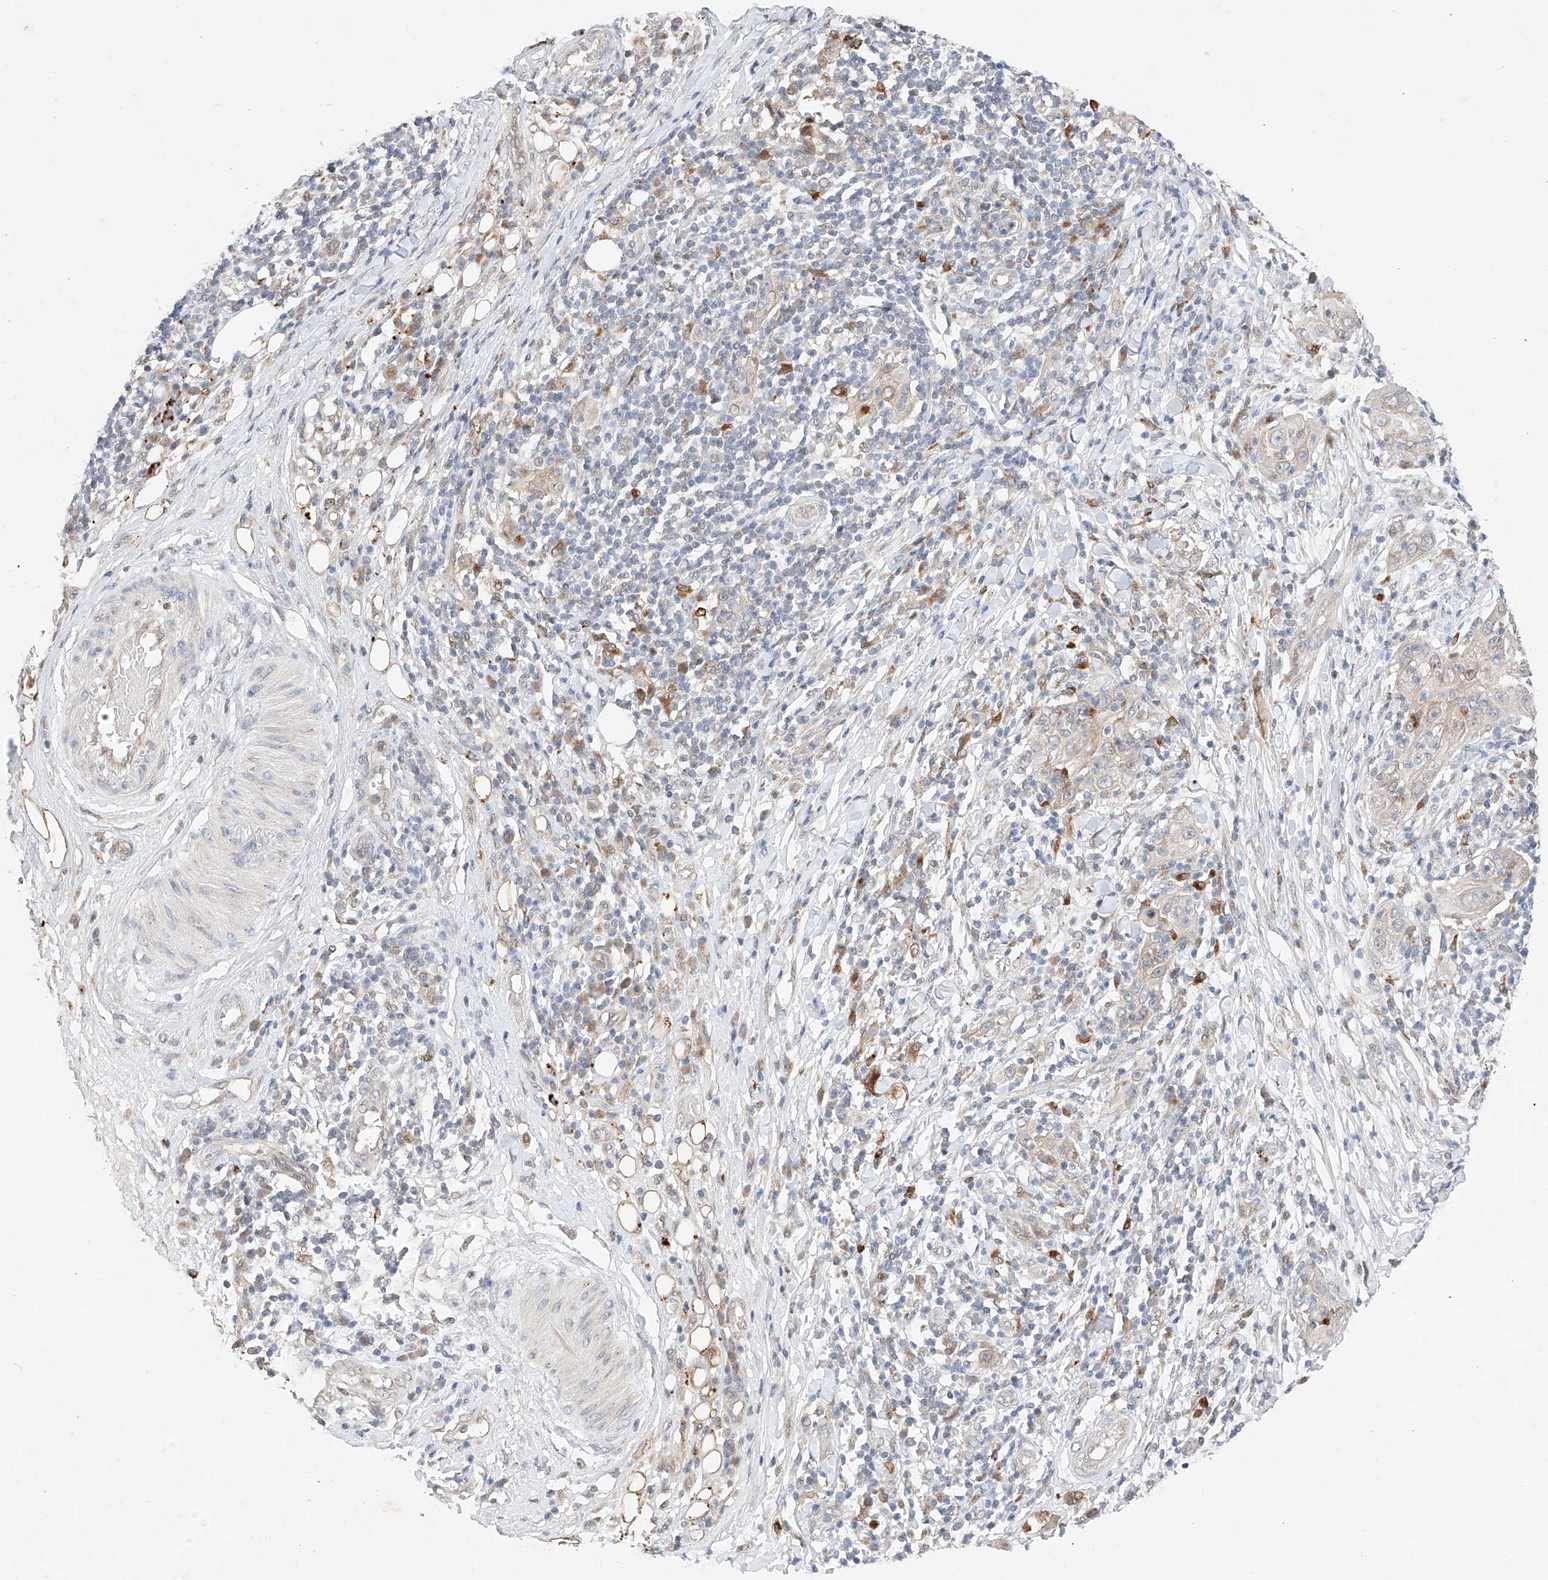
{"staining": {"intensity": "moderate", "quantity": "<25%", "location": "cytoplasmic/membranous"}, "tissue": "skin cancer", "cell_type": "Tumor cells", "image_type": "cancer", "snomed": [{"axis": "morphology", "description": "Squamous cell carcinoma, NOS"}, {"axis": "topography", "description": "Skin"}], "caption": "Human squamous cell carcinoma (skin) stained for a protein (brown) shows moderate cytoplasmic/membranous positive positivity in approximately <25% of tumor cells.", "gene": "GCNT1", "patient": {"sex": "female", "age": 88}}